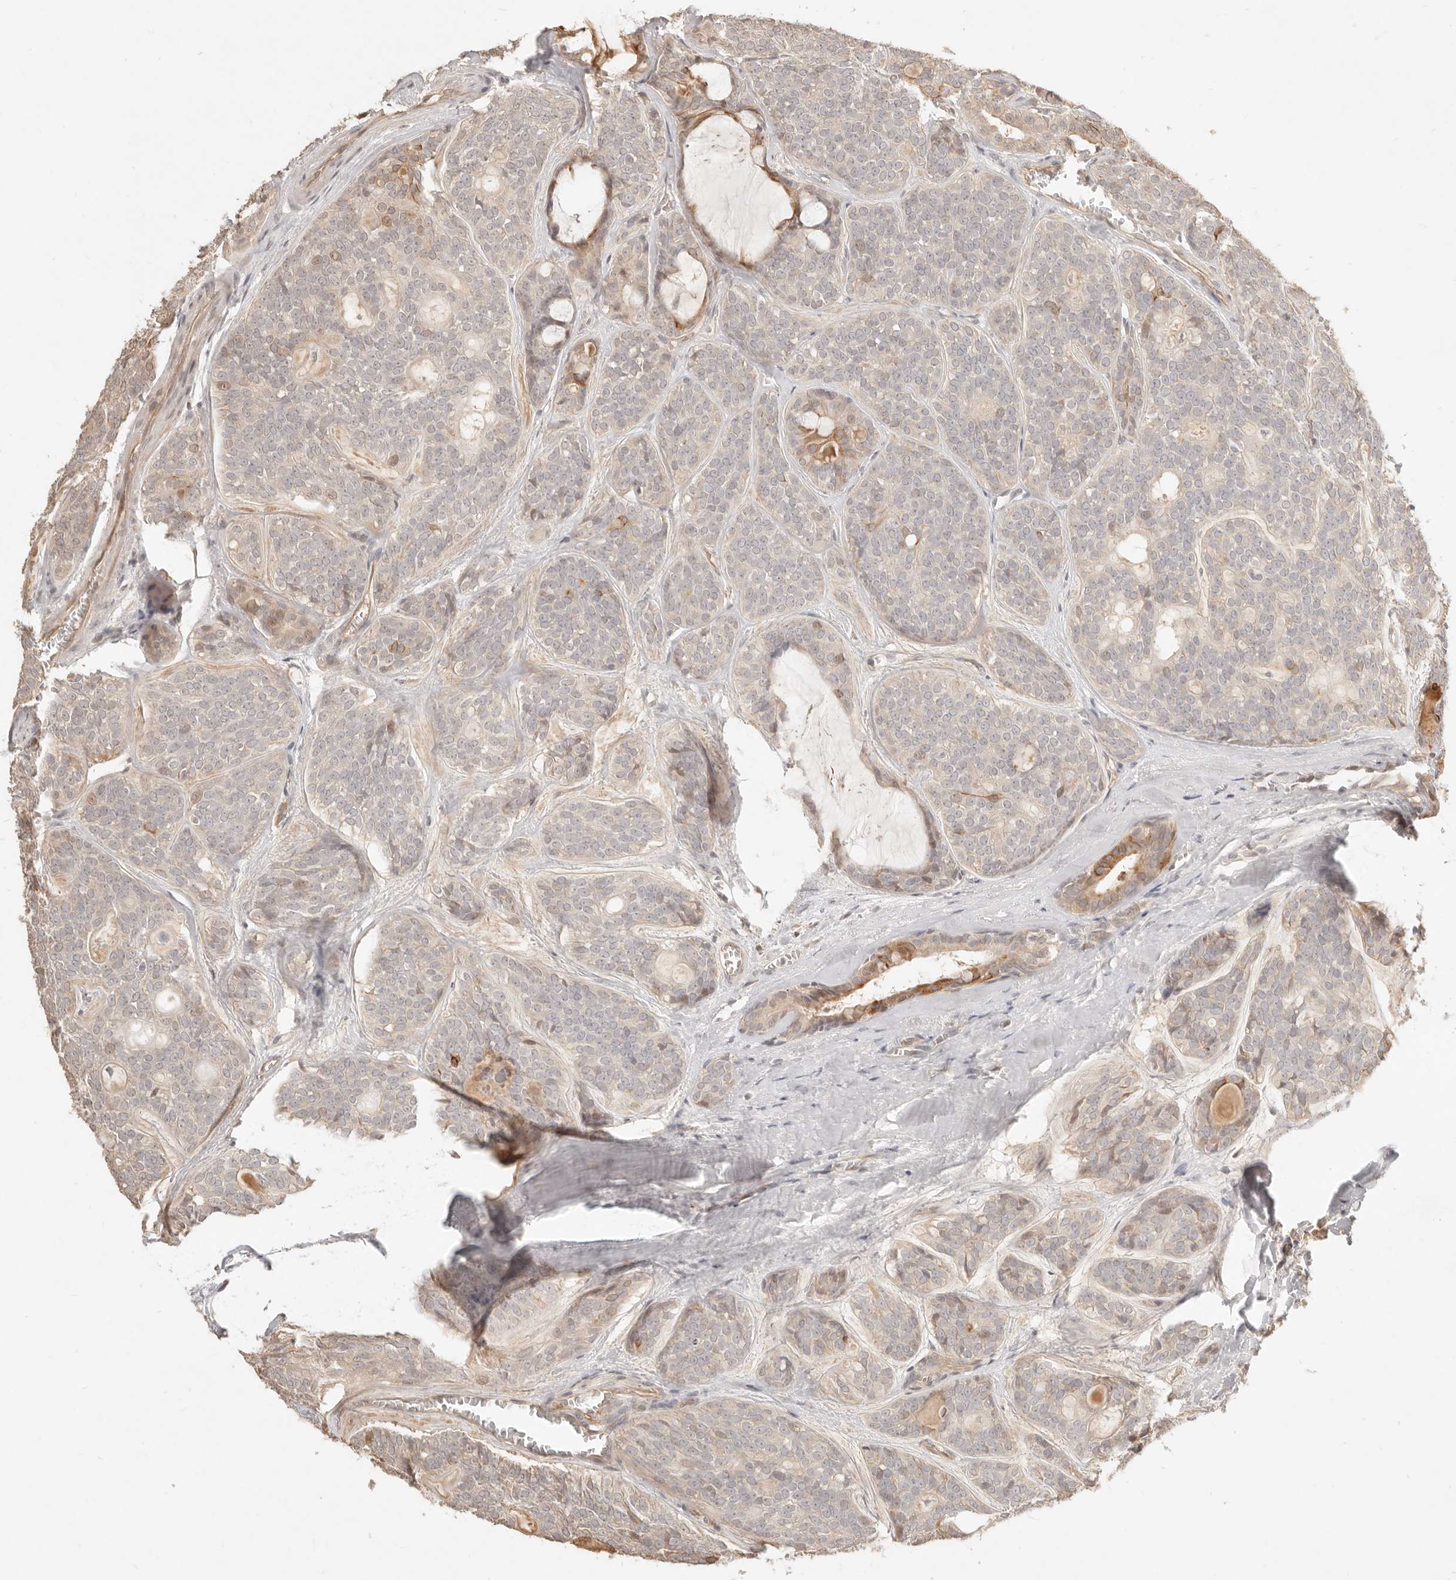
{"staining": {"intensity": "weak", "quantity": "25%-75%", "location": "nuclear"}, "tissue": "head and neck cancer", "cell_type": "Tumor cells", "image_type": "cancer", "snomed": [{"axis": "morphology", "description": "Adenocarcinoma, NOS"}, {"axis": "topography", "description": "Head-Neck"}], "caption": "Protein expression analysis of head and neck adenocarcinoma exhibits weak nuclear expression in approximately 25%-75% of tumor cells.", "gene": "MEP1A", "patient": {"sex": "male", "age": 66}}